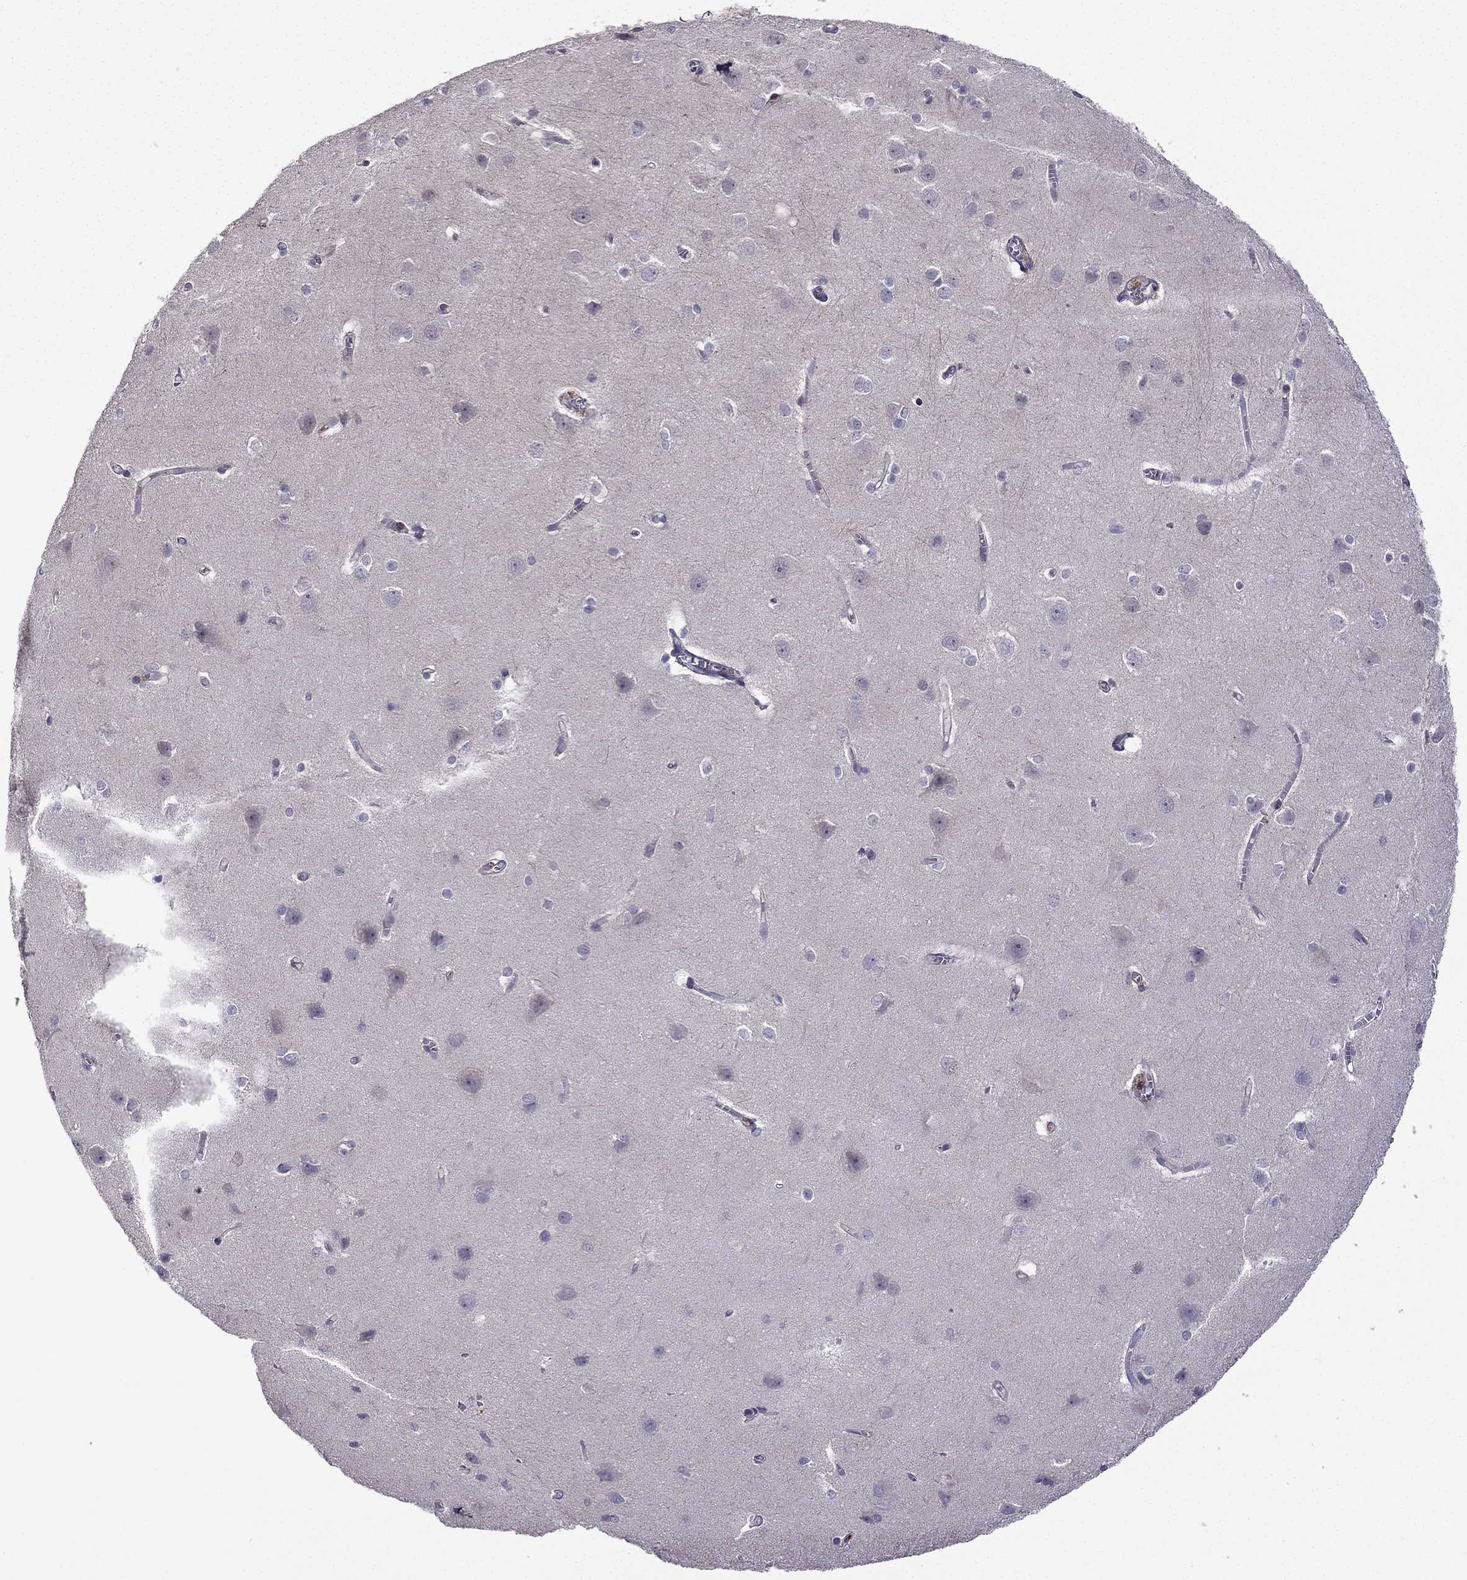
{"staining": {"intensity": "negative", "quantity": "none", "location": "none"}, "tissue": "cerebral cortex", "cell_type": "Endothelial cells", "image_type": "normal", "snomed": [{"axis": "morphology", "description": "Normal tissue, NOS"}, {"axis": "topography", "description": "Cerebral cortex"}], "caption": "Histopathology image shows no protein positivity in endothelial cells of normal cerebral cortex.", "gene": "UHRF1", "patient": {"sex": "male", "age": 37}}